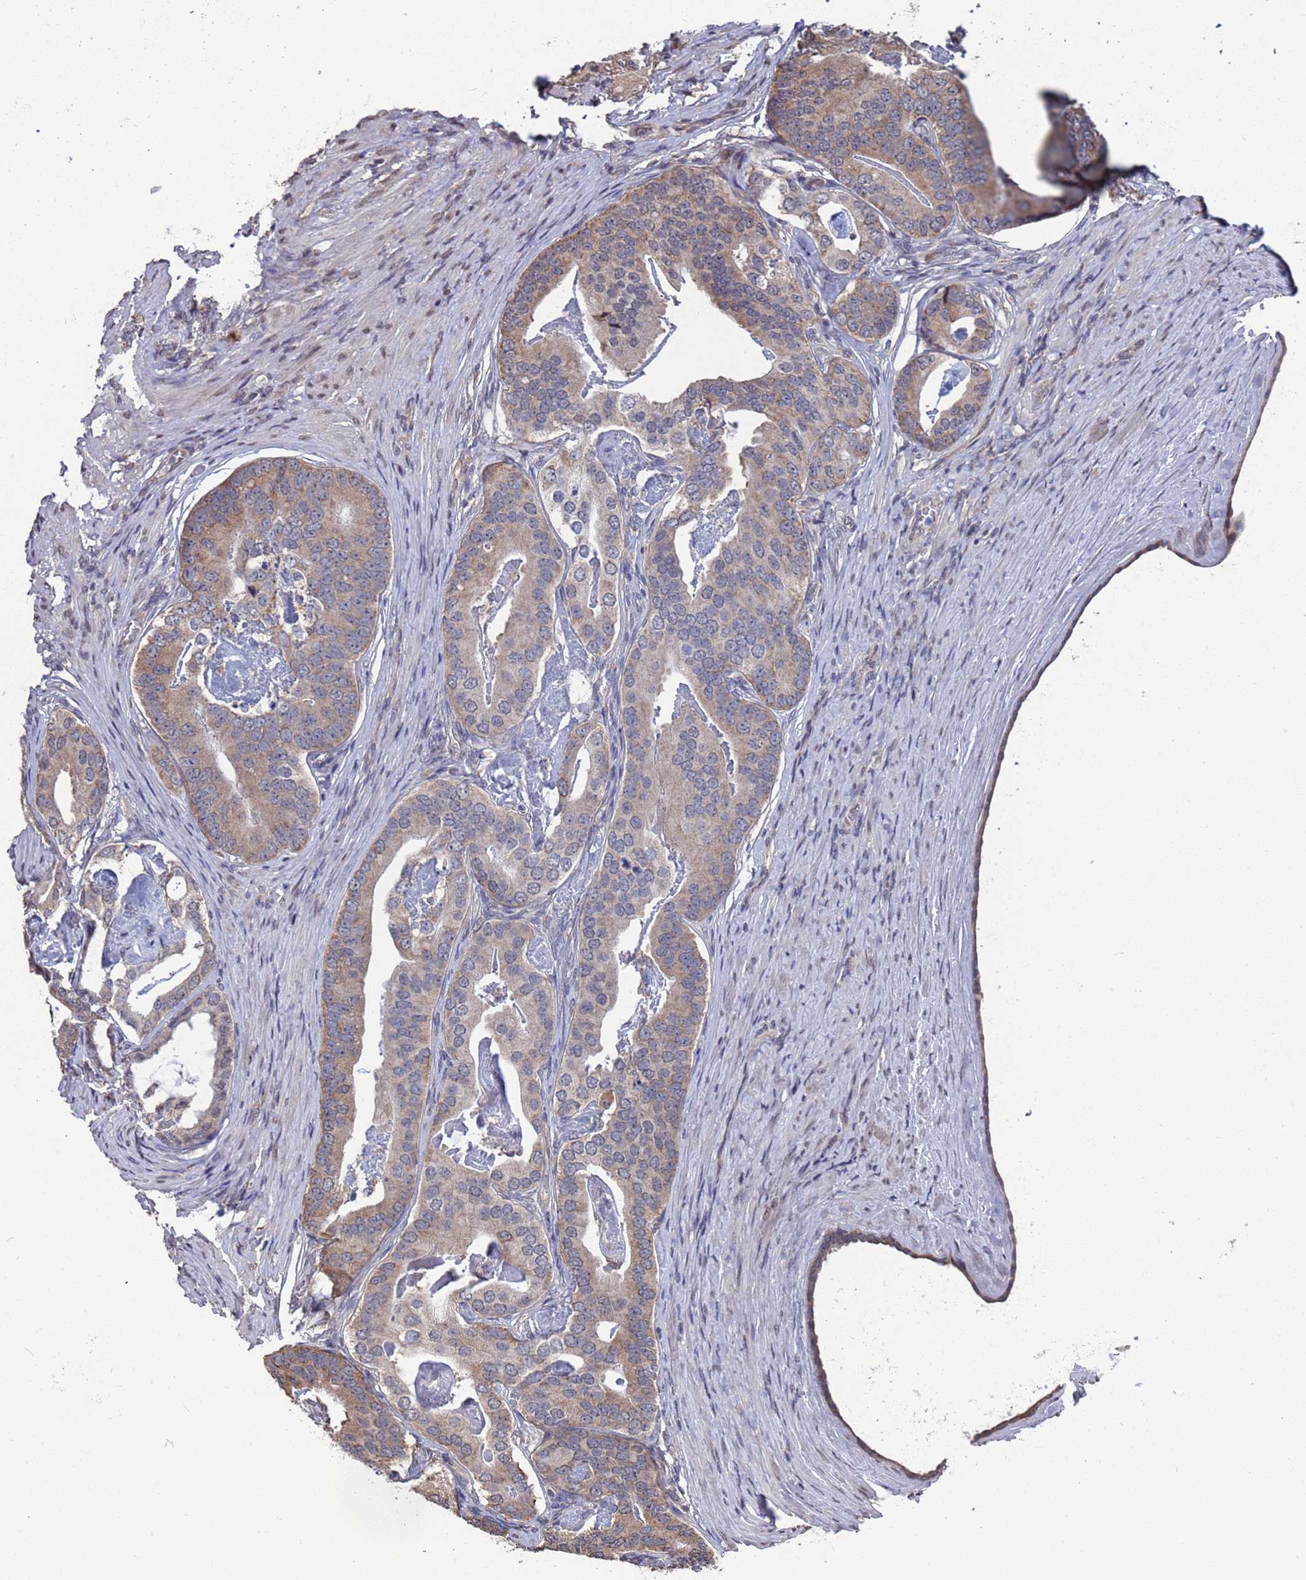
{"staining": {"intensity": "moderate", "quantity": "25%-75%", "location": "cytoplasmic/membranous"}, "tissue": "prostate cancer", "cell_type": "Tumor cells", "image_type": "cancer", "snomed": [{"axis": "morphology", "description": "Adenocarcinoma, Low grade"}, {"axis": "topography", "description": "Prostate"}], "caption": "Immunohistochemical staining of adenocarcinoma (low-grade) (prostate) demonstrates moderate cytoplasmic/membranous protein expression in approximately 25%-75% of tumor cells.", "gene": "CFAP119", "patient": {"sex": "male", "age": 71}}